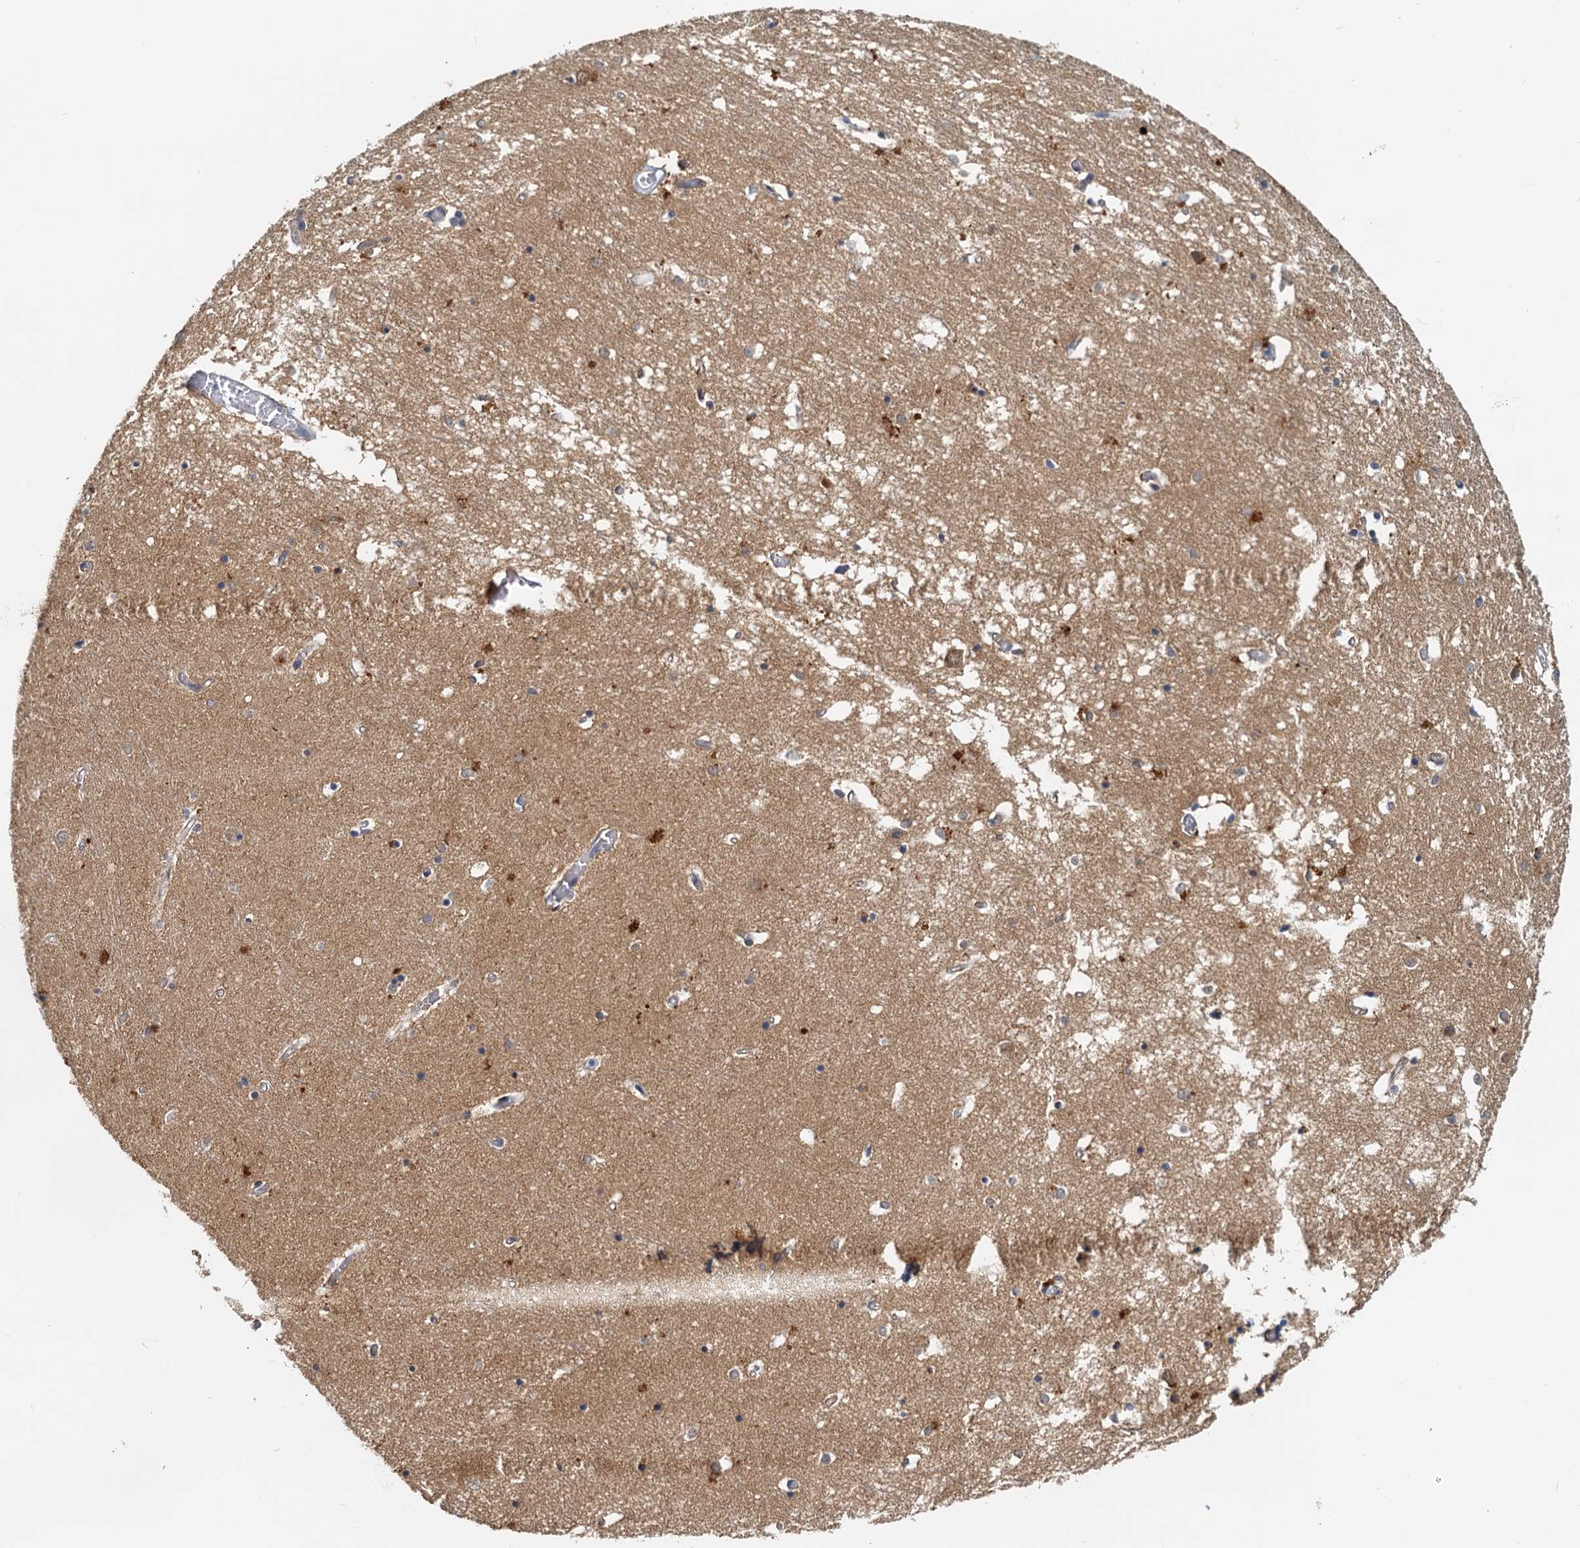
{"staining": {"intensity": "negative", "quantity": "none", "location": "none"}, "tissue": "hippocampus", "cell_type": "Glial cells", "image_type": "normal", "snomed": [{"axis": "morphology", "description": "Normal tissue, NOS"}, {"axis": "topography", "description": "Hippocampus"}], "caption": "An immunohistochemistry image of unremarkable hippocampus is shown. There is no staining in glial cells of hippocampus.", "gene": "TOLLIP", "patient": {"sex": "male", "age": 70}}